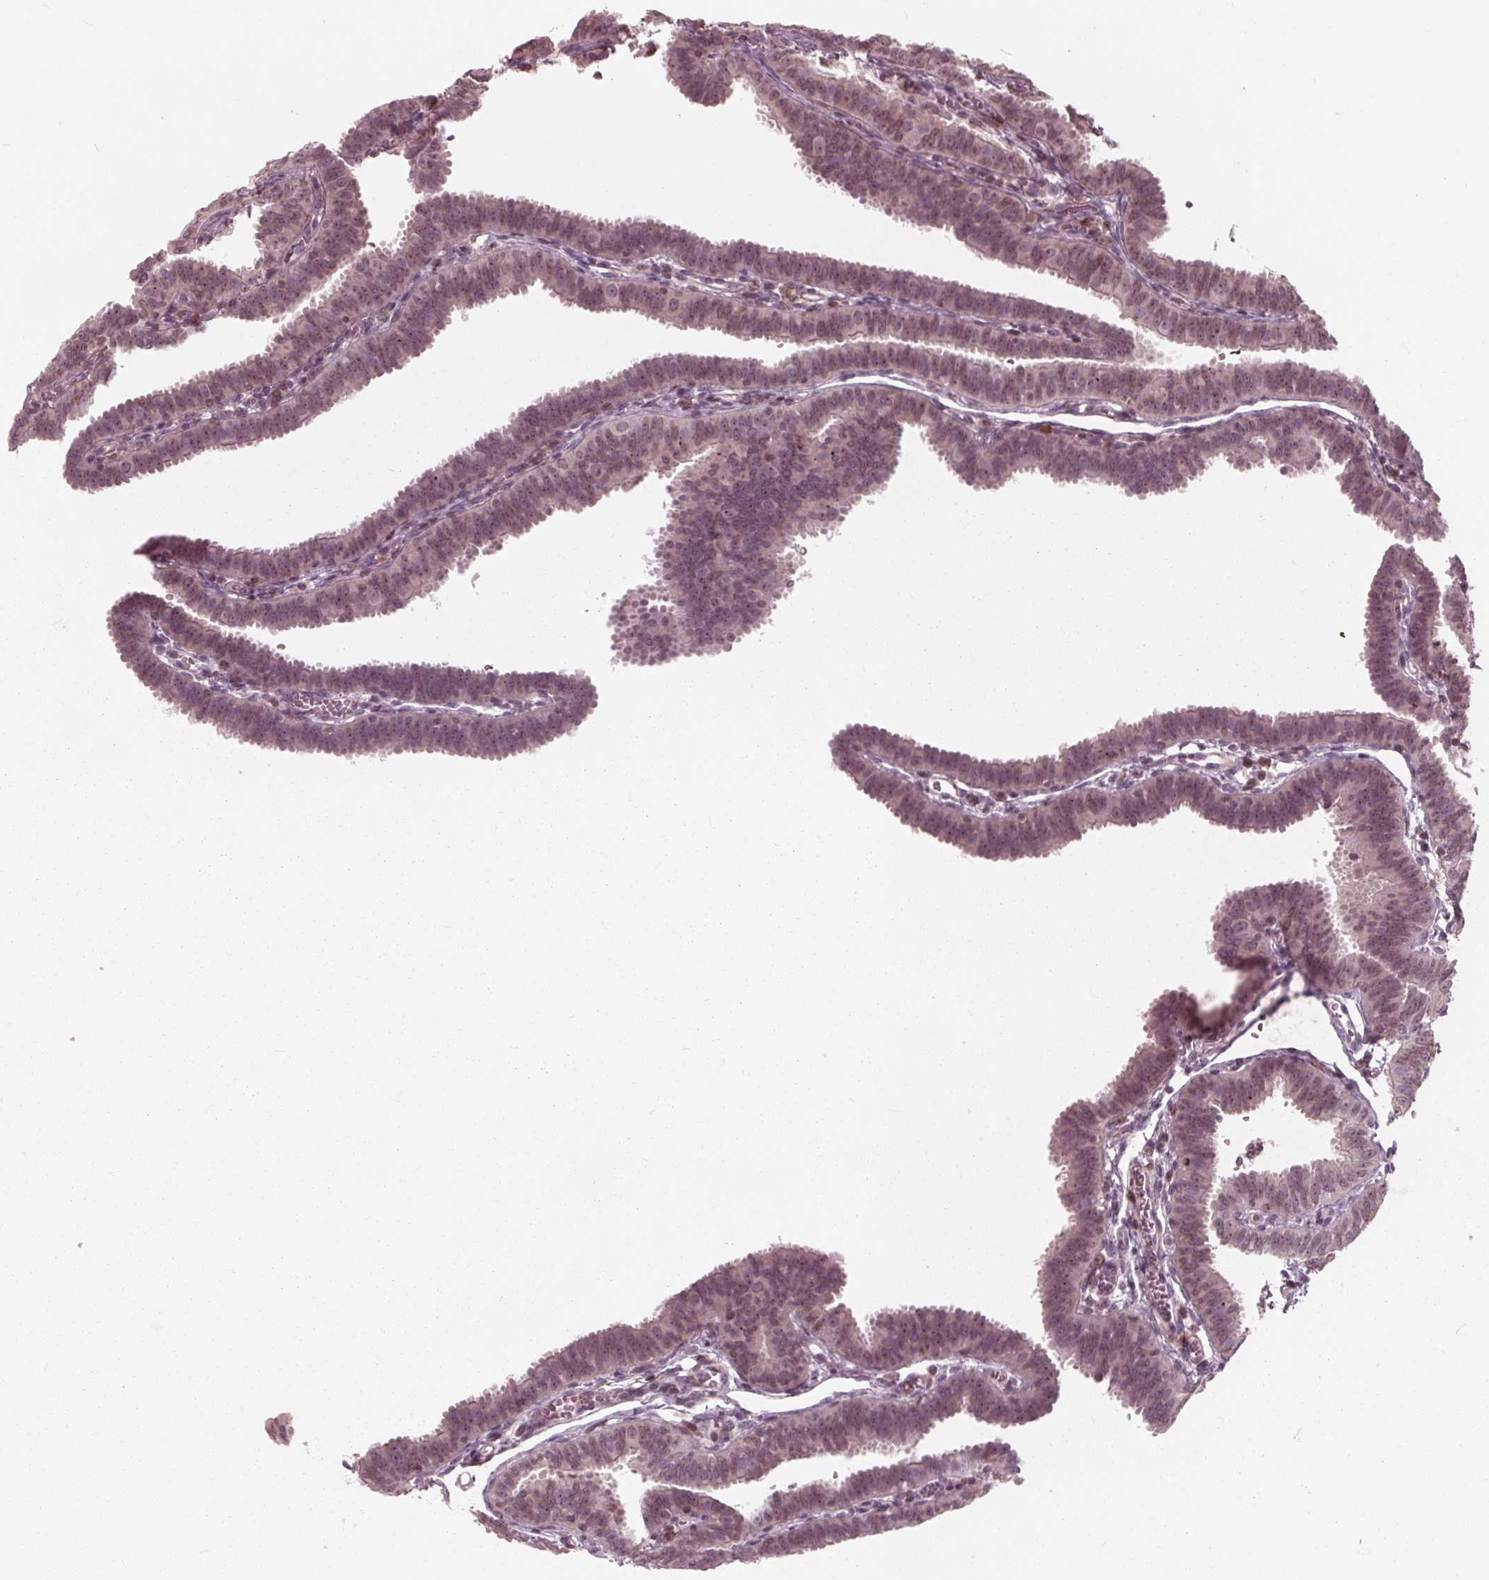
{"staining": {"intensity": "weak", "quantity": "25%-75%", "location": "nuclear"}, "tissue": "fallopian tube", "cell_type": "Glandular cells", "image_type": "normal", "snomed": [{"axis": "morphology", "description": "Normal tissue, NOS"}, {"axis": "topography", "description": "Fallopian tube"}], "caption": "A histopathology image of human fallopian tube stained for a protein displays weak nuclear brown staining in glandular cells. (Brightfield microscopy of DAB IHC at high magnification).", "gene": "NUP210", "patient": {"sex": "female", "age": 25}}